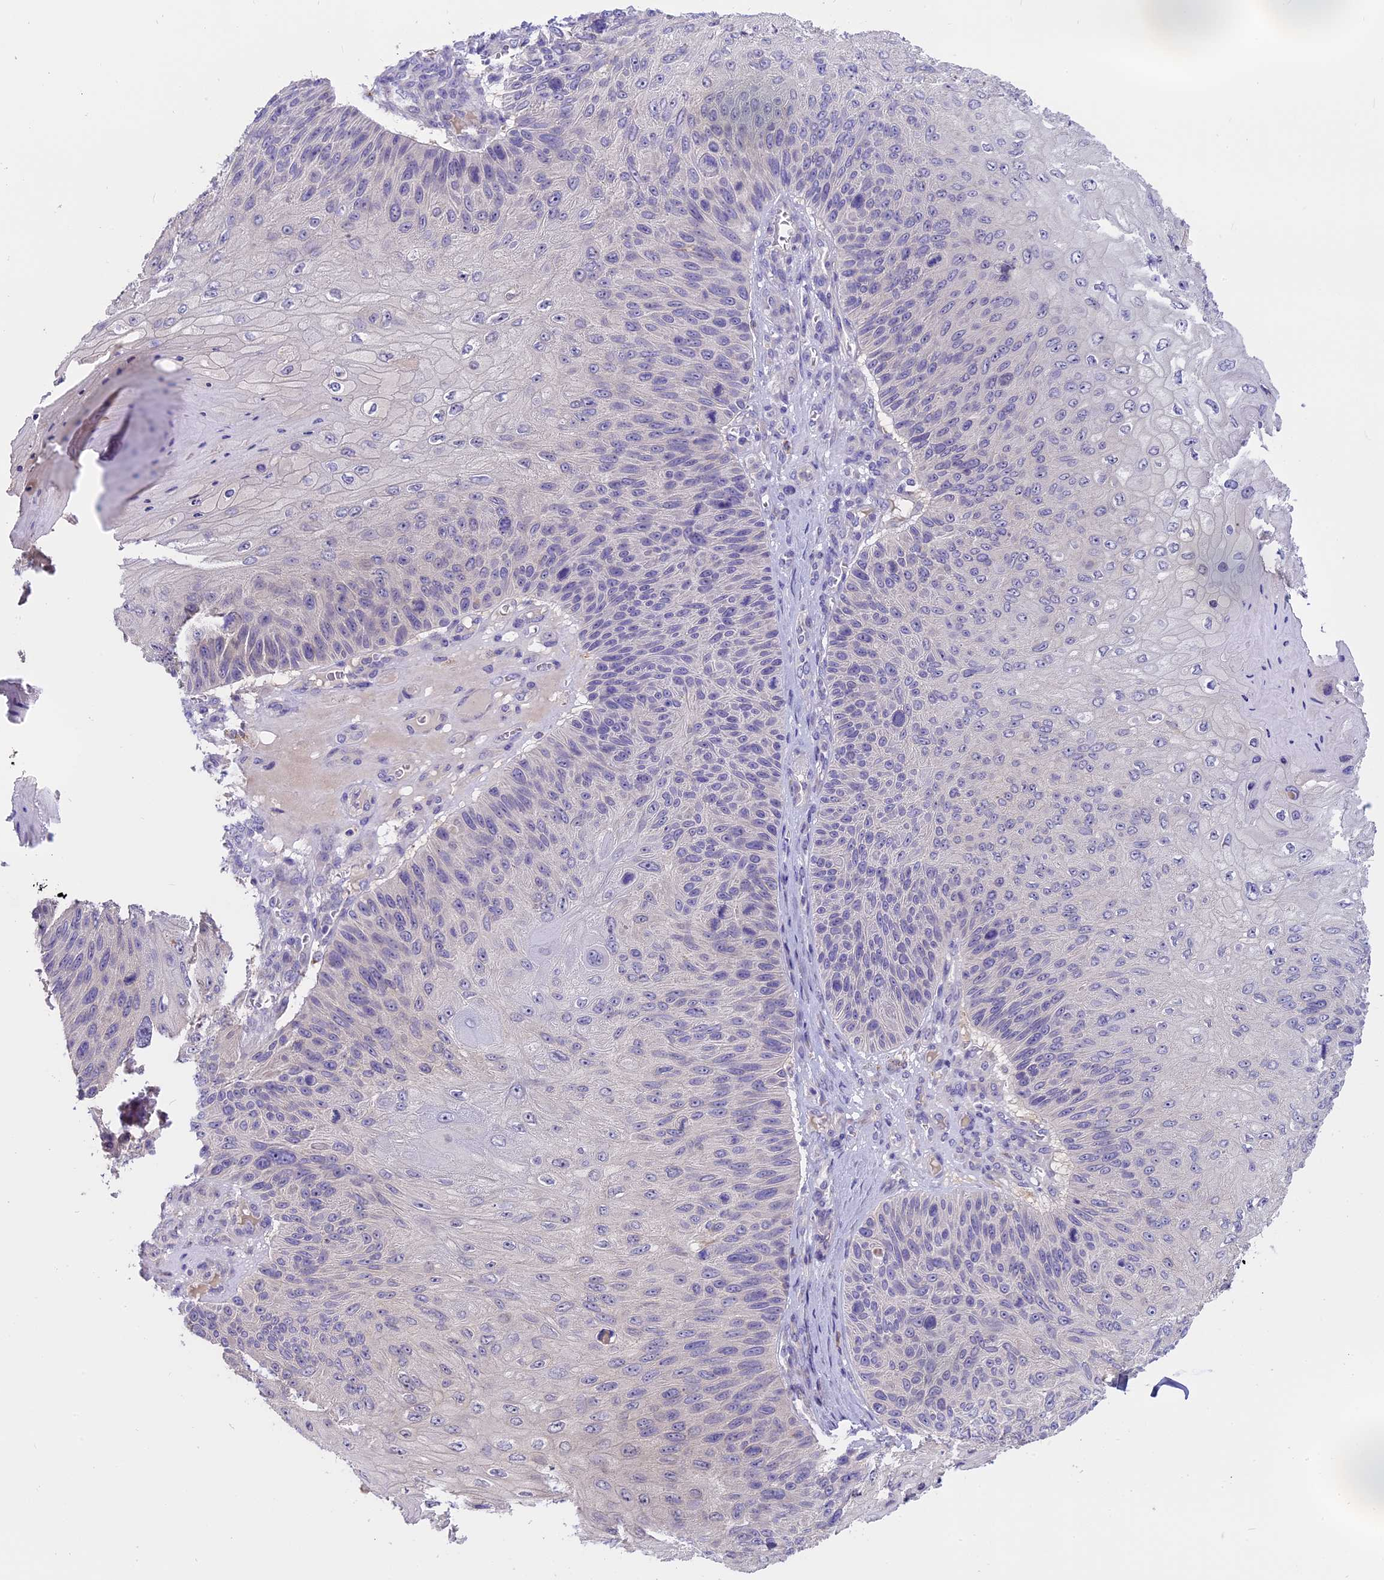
{"staining": {"intensity": "negative", "quantity": "none", "location": "none"}, "tissue": "skin cancer", "cell_type": "Tumor cells", "image_type": "cancer", "snomed": [{"axis": "morphology", "description": "Squamous cell carcinoma, NOS"}, {"axis": "topography", "description": "Skin"}], "caption": "IHC of human skin cancer shows no positivity in tumor cells.", "gene": "LYPD6", "patient": {"sex": "female", "age": 88}}